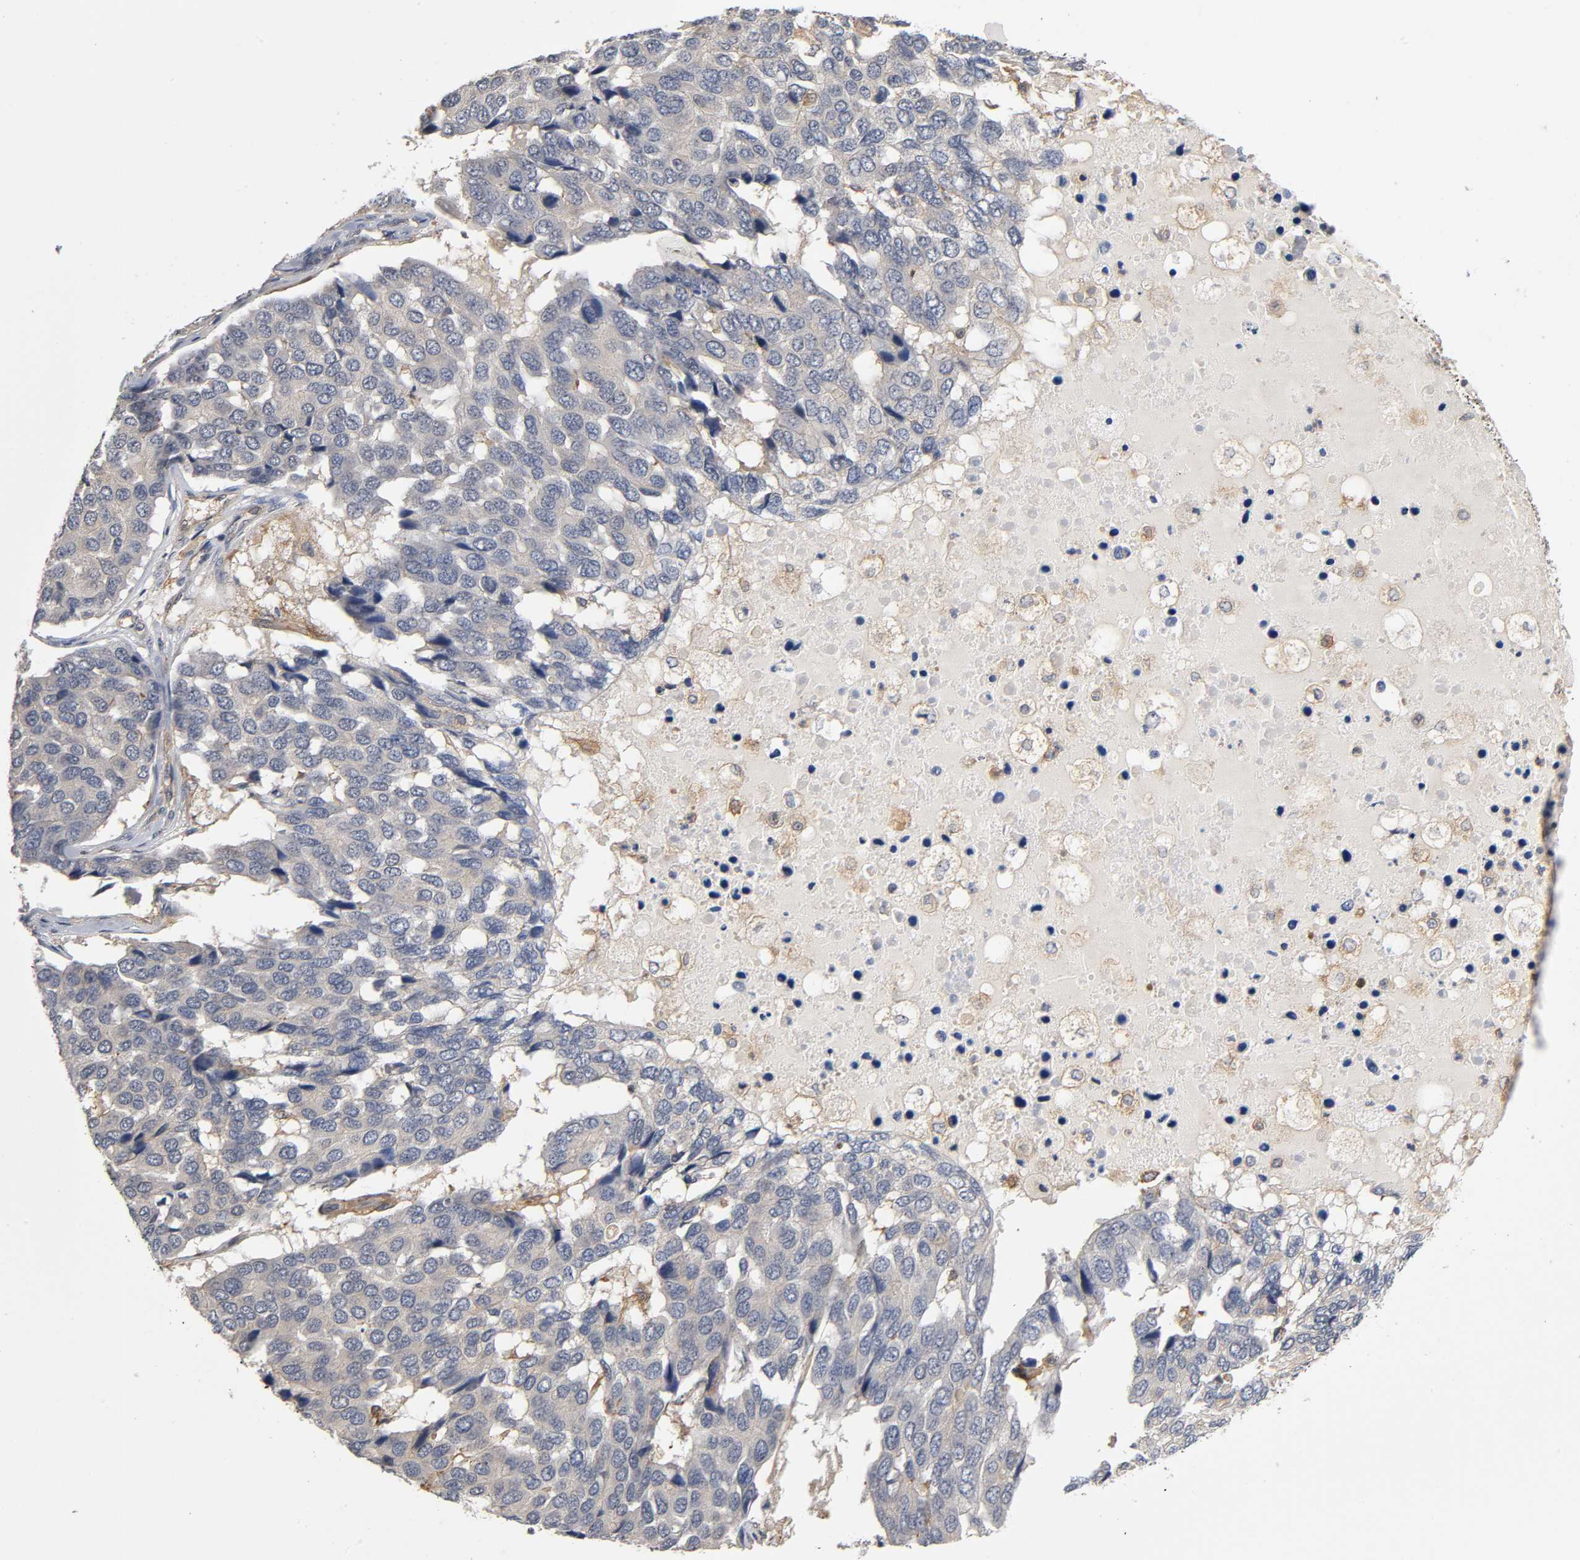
{"staining": {"intensity": "weak", "quantity": "25%-75%", "location": "cytoplasmic/membranous"}, "tissue": "pancreatic cancer", "cell_type": "Tumor cells", "image_type": "cancer", "snomed": [{"axis": "morphology", "description": "Adenocarcinoma, NOS"}, {"axis": "topography", "description": "Pancreas"}], "caption": "Pancreatic cancer (adenocarcinoma) stained with DAB immunohistochemistry (IHC) shows low levels of weak cytoplasmic/membranous staining in approximately 25%-75% of tumor cells.", "gene": "ACTR2", "patient": {"sex": "male", "age": 50}}